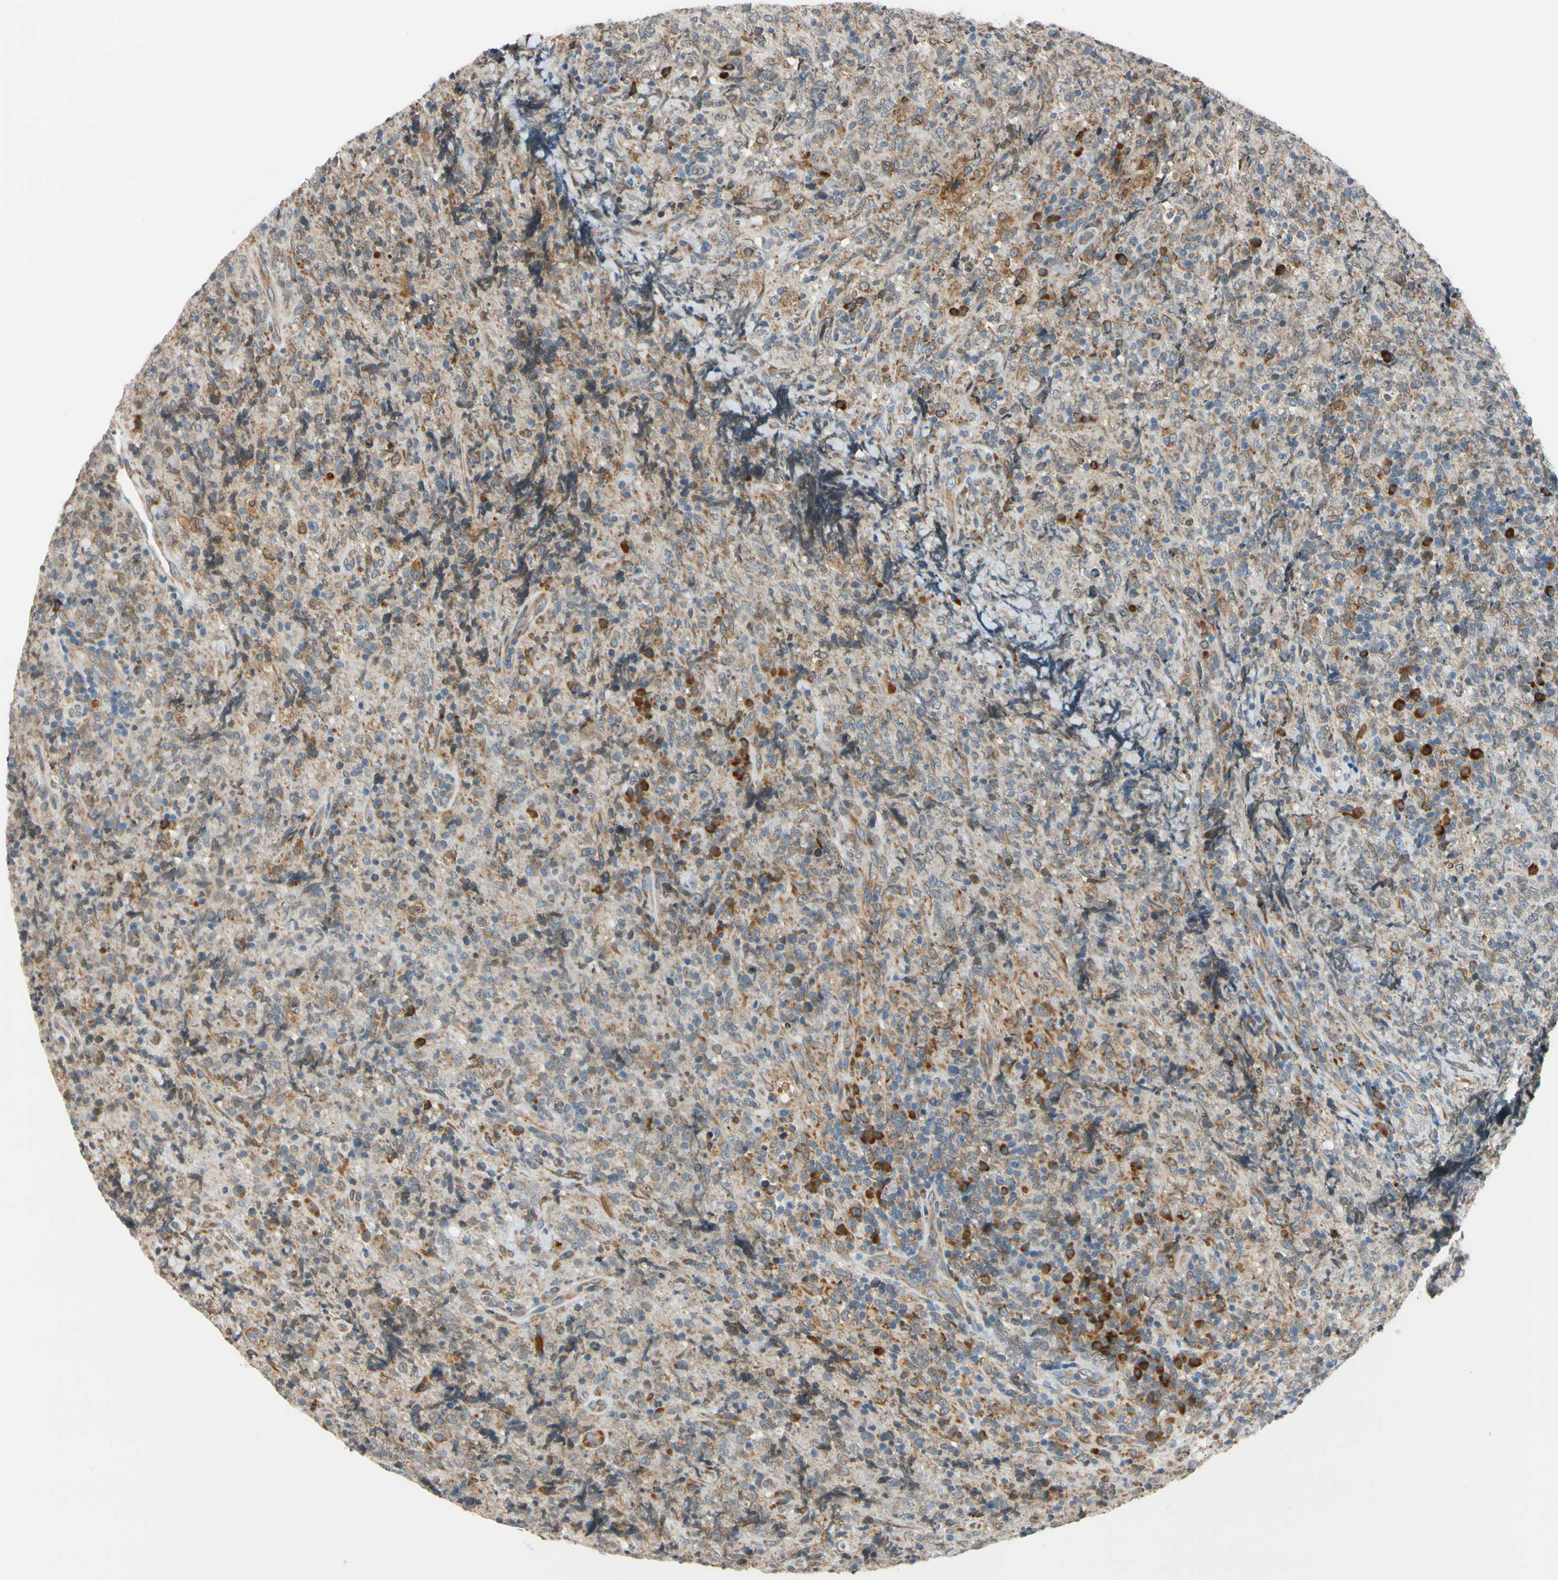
{"staining": {"intensity": "weak", "quantity": "25%-75%", "location": "cytoplasmic/membranous"}, "tissue": "lymphoma", "cell_type": "Tumor cells", "image_type": "cancer", "snomed": [{"axis": "morphology", "description": "Malignant lymphoma, non-Hodgkin's type, High grade"}, {"axis": "topography", "description": "Tonsil"}], "caption": "The image exhibits a brown stain indicating the presence of a protein in the cytoplasmic/membranous of tumor cells in malignant lymphoma, non-Hodgkin's type (high-grade). The protein is stained brown, and the nuclei are stained in blue (DAB (3,3'-diaminobenzidine) IHC with brightfield microscopy, high magnification).", "gene": "RPN2", "patient": {"sex": "female", "age": 36}}